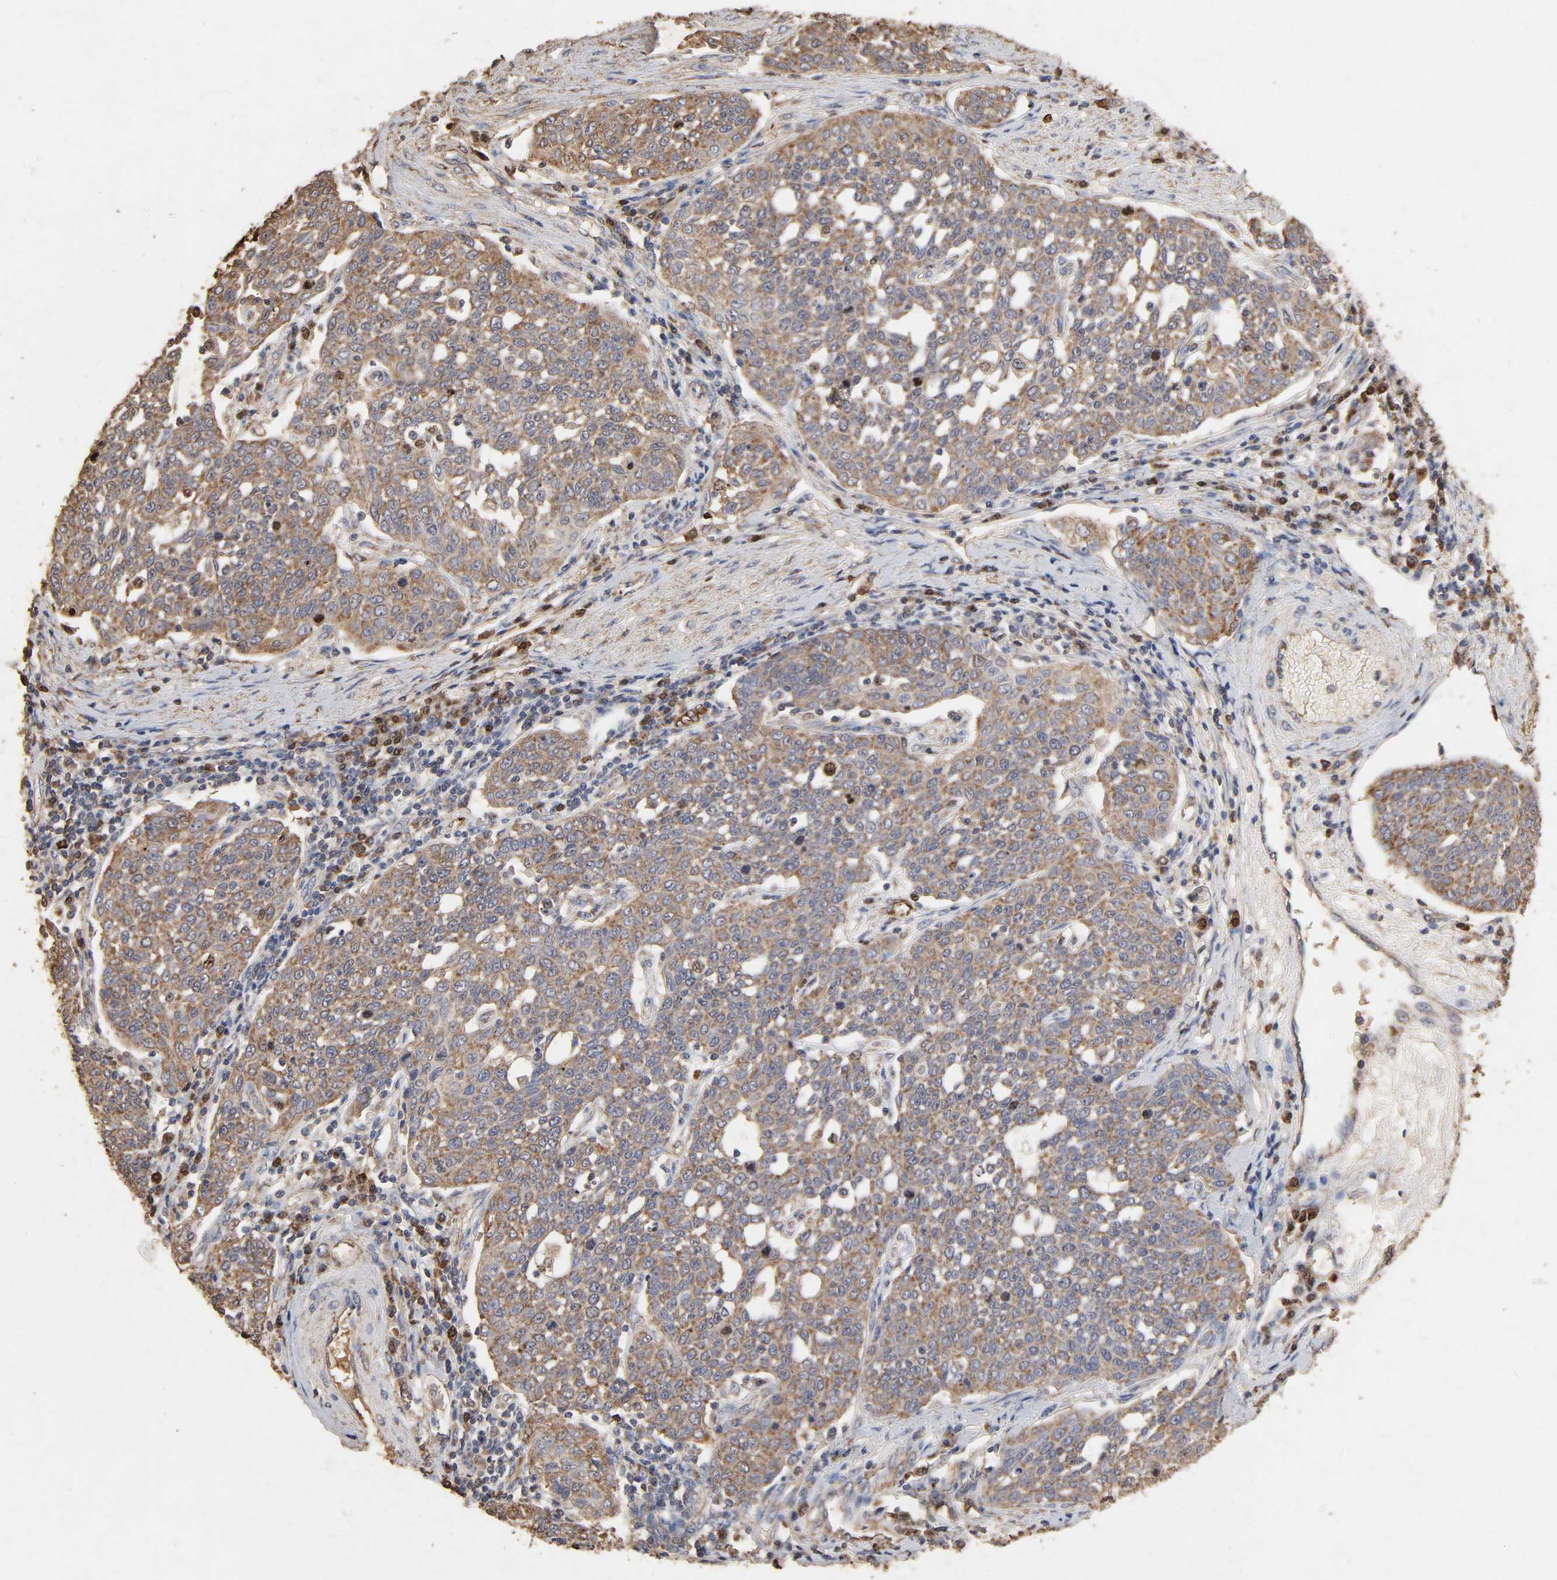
{"staining": {"intensity": "strong", "quantity": "25%-75%", "location": "cytoplasmic/membranous"}, "tissue": "cervical cancer", "cell_type": "Tumor cells", "image_type": "cancer", "snomed": [{"axis": "morphology", "description": "Squamous cell carcinoma, NOS"}, {"axis": "topography", "description": "Cervix"}], "caption": "Immunohistochemical staining of cervical squamous cell carcinoma shows strong cytoplasmic/membranous protein staining in about 25%-75% of tumor cells. The protein is shown in brown color, while the nuclei are stained blue.", "gene": "CYCS", "patient": {"sex": "female", "age": 34}}